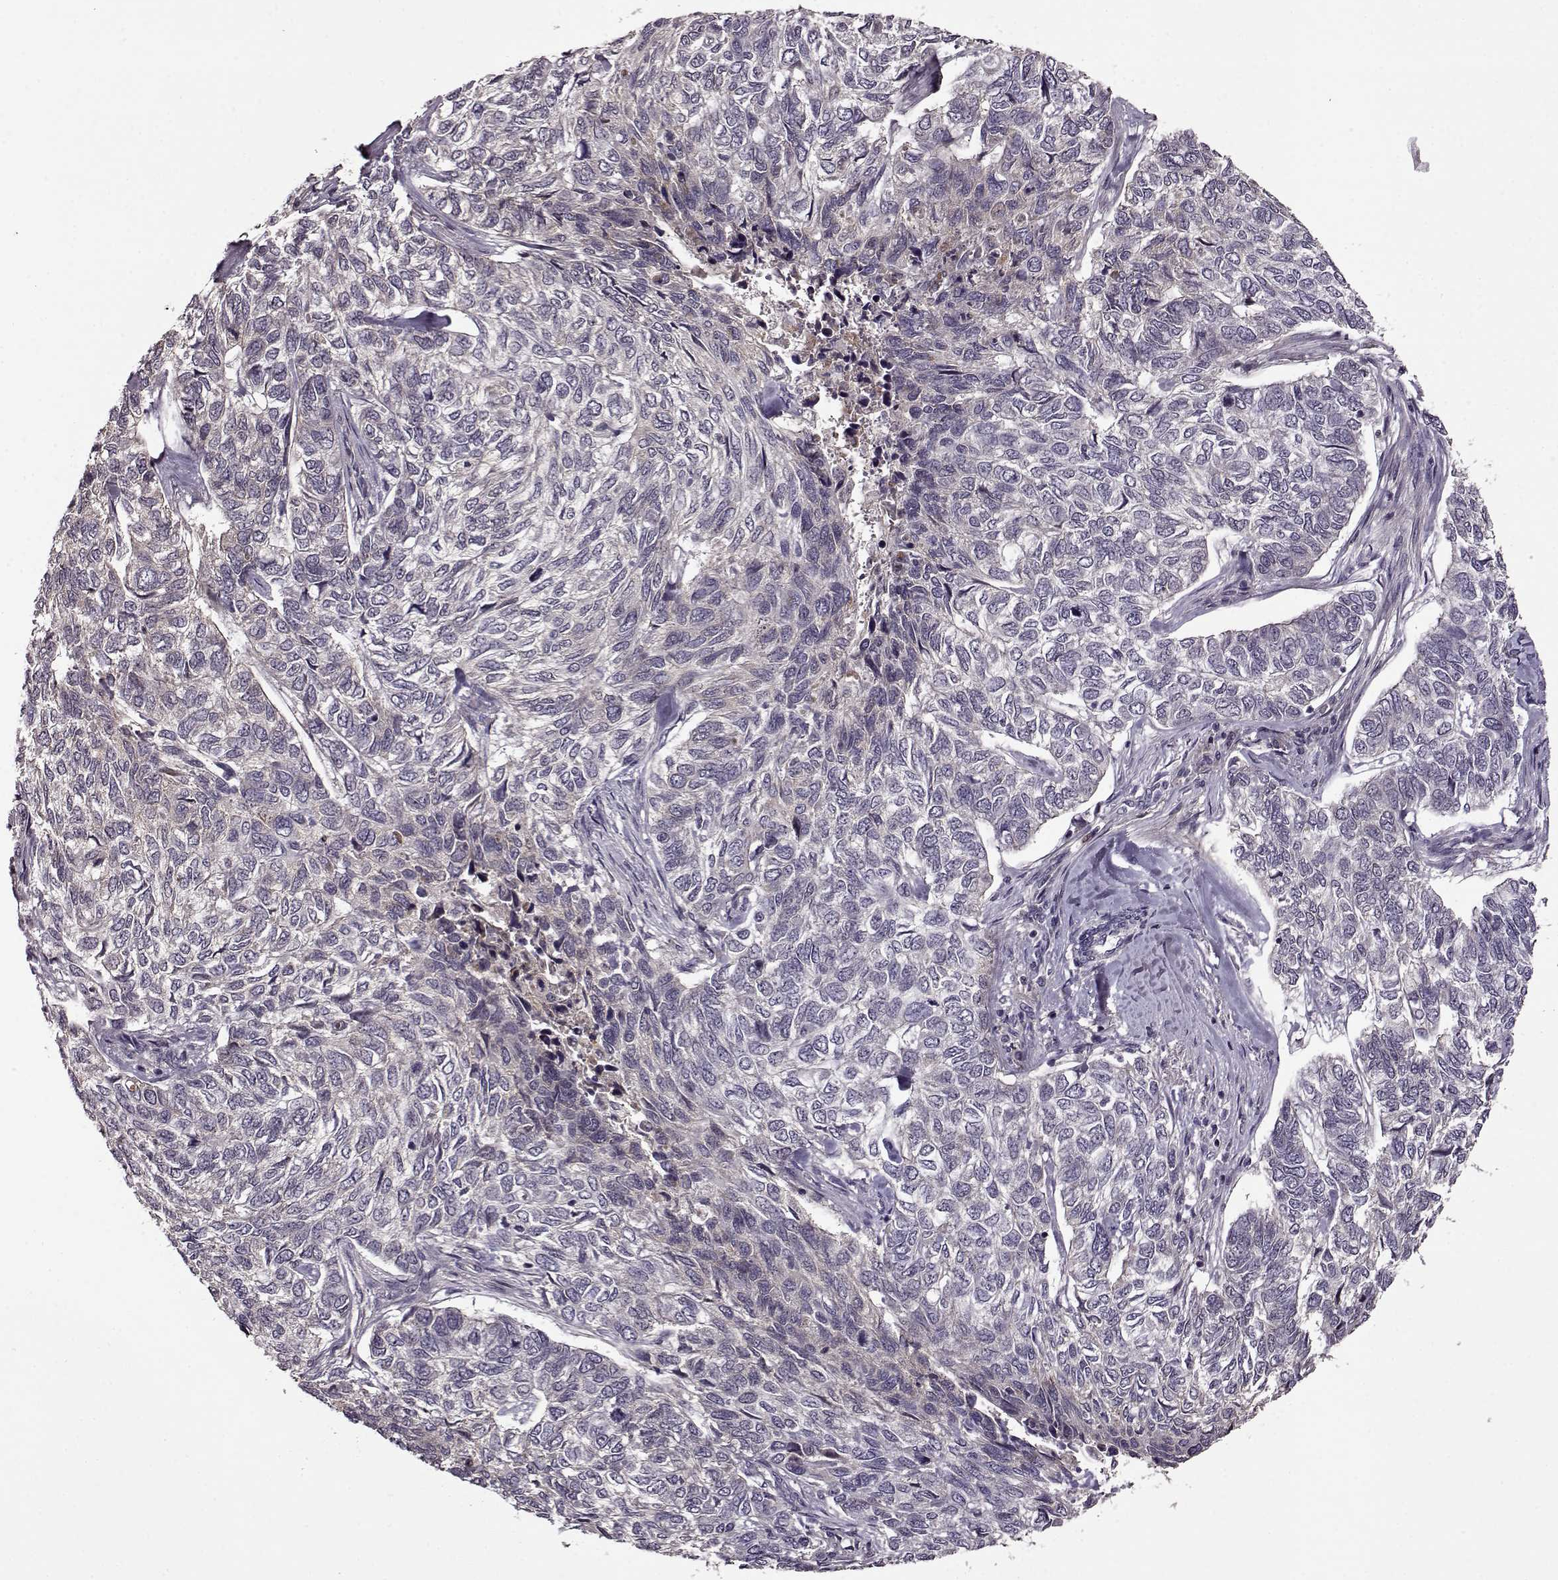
{"staining": {"intensity": "negative", "quantity": "none", "location": "none"}, "tissue": "skin cancer", "cell_type": "Tumor cells", "image_type": "cancer", "snomed": [{"axis": "morphology", "description": "Basal cell carcinoma"}, {"axis": "topography", "description": "Skin"}], "caption": "Immunohistochemistry (IHC) image of skin cancer (basal cell carcinoma) stained for a protein (brown), which reveals no positivity in tumor cells.", "gene": "MAIP1", "patient": {"sex": "female", "age": 65}}